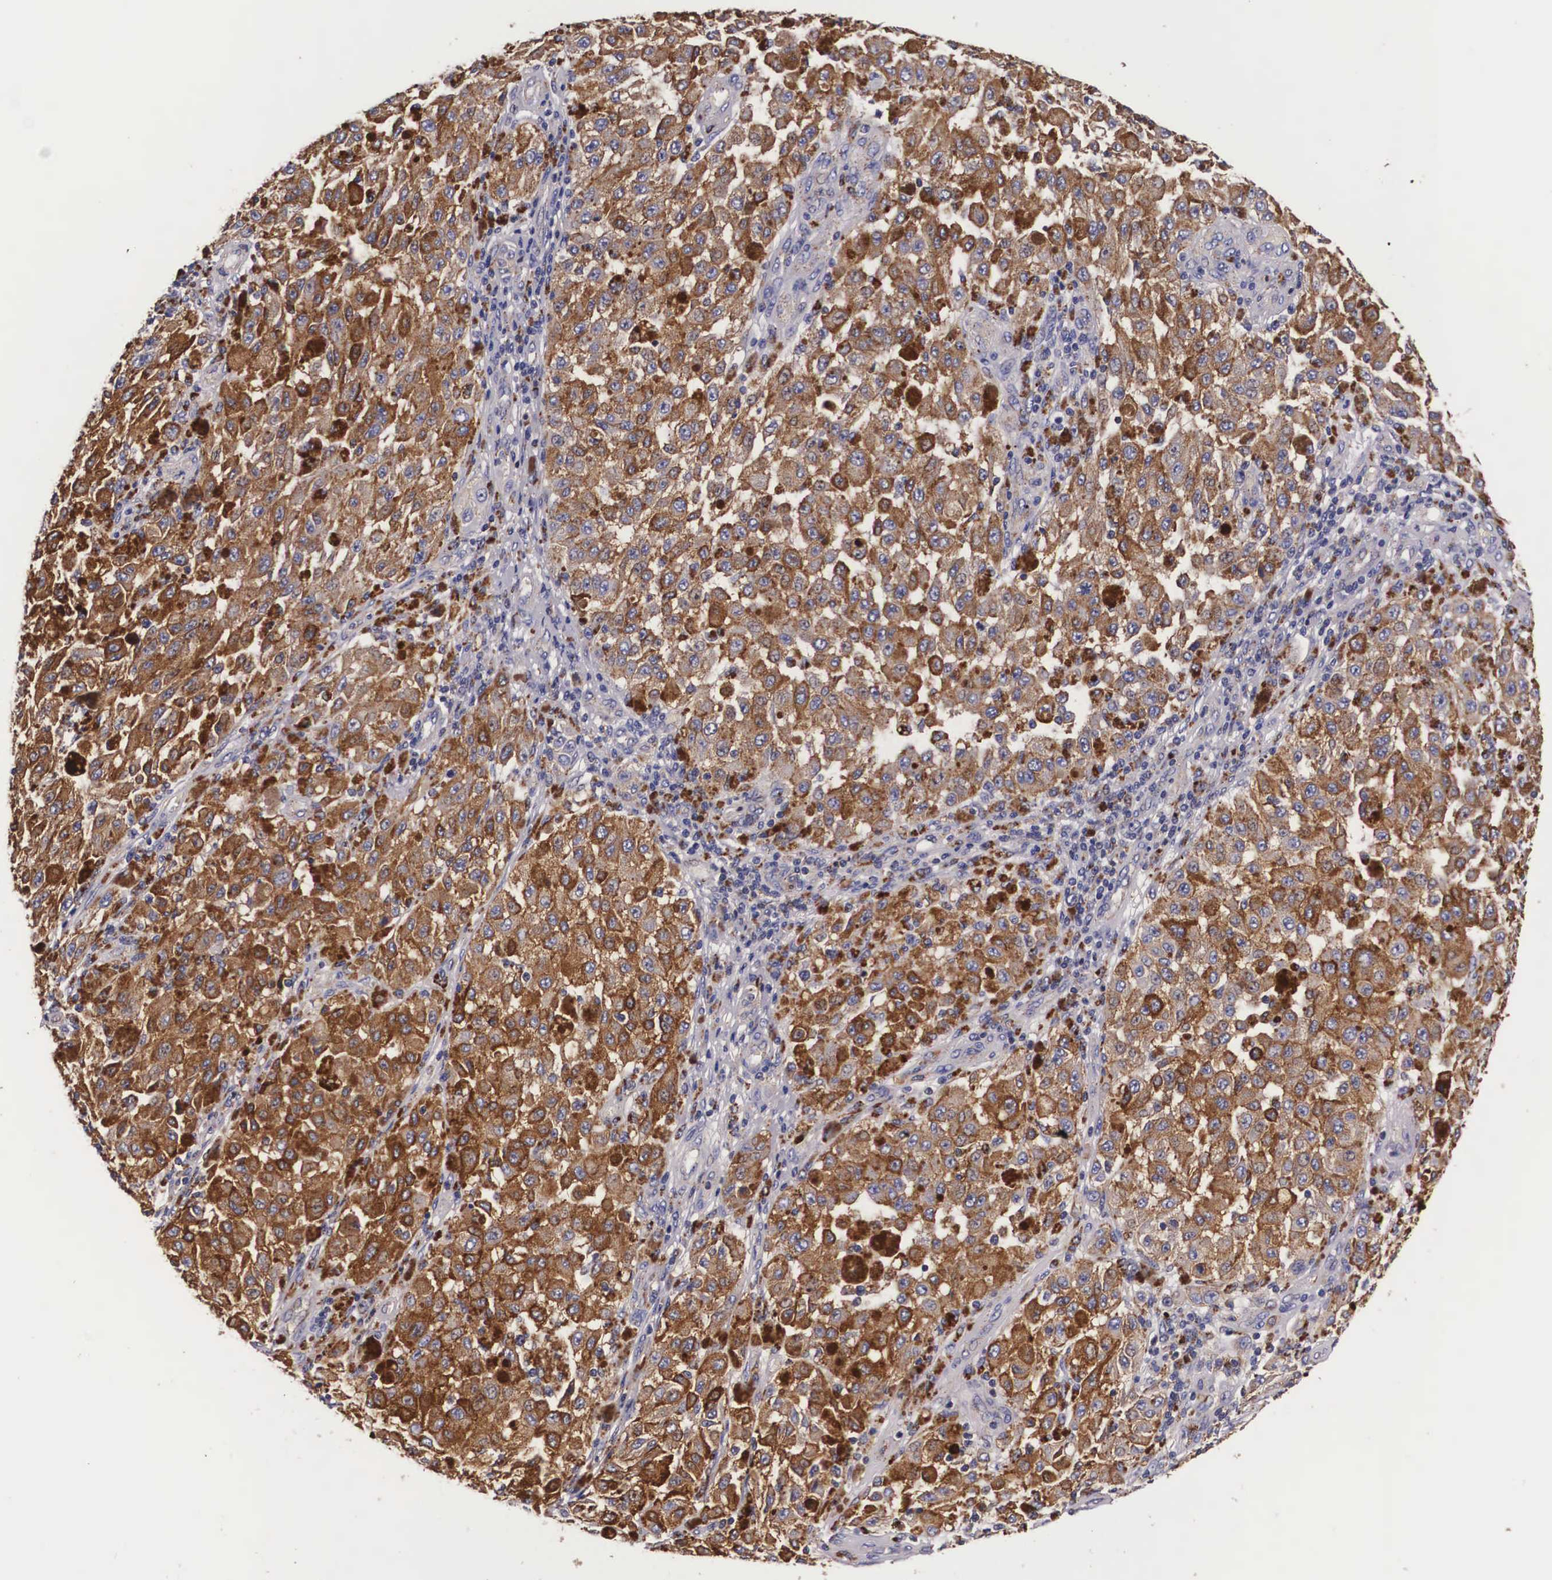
{"staining": {"intensity": "strong", "quantity": ">75%", "location": "cytoplasmic/membranous"}, "tissue": "melanoma", "cell_type": "Tumor cells", "image_type": "cancer", "snomed": [{"axis": "morphology", "description": "Malignant melanoma, NOS"}, {"axis": "topography", "description": "Skin"}], "caption": "IHC (DAB) staining of human malignant melanoma displays strong cytoplasmic/membranous protein expression in approximately >75% of tumor cells.", "gene": "NAGA", "patient": {"sex": "female", "age": 64}}